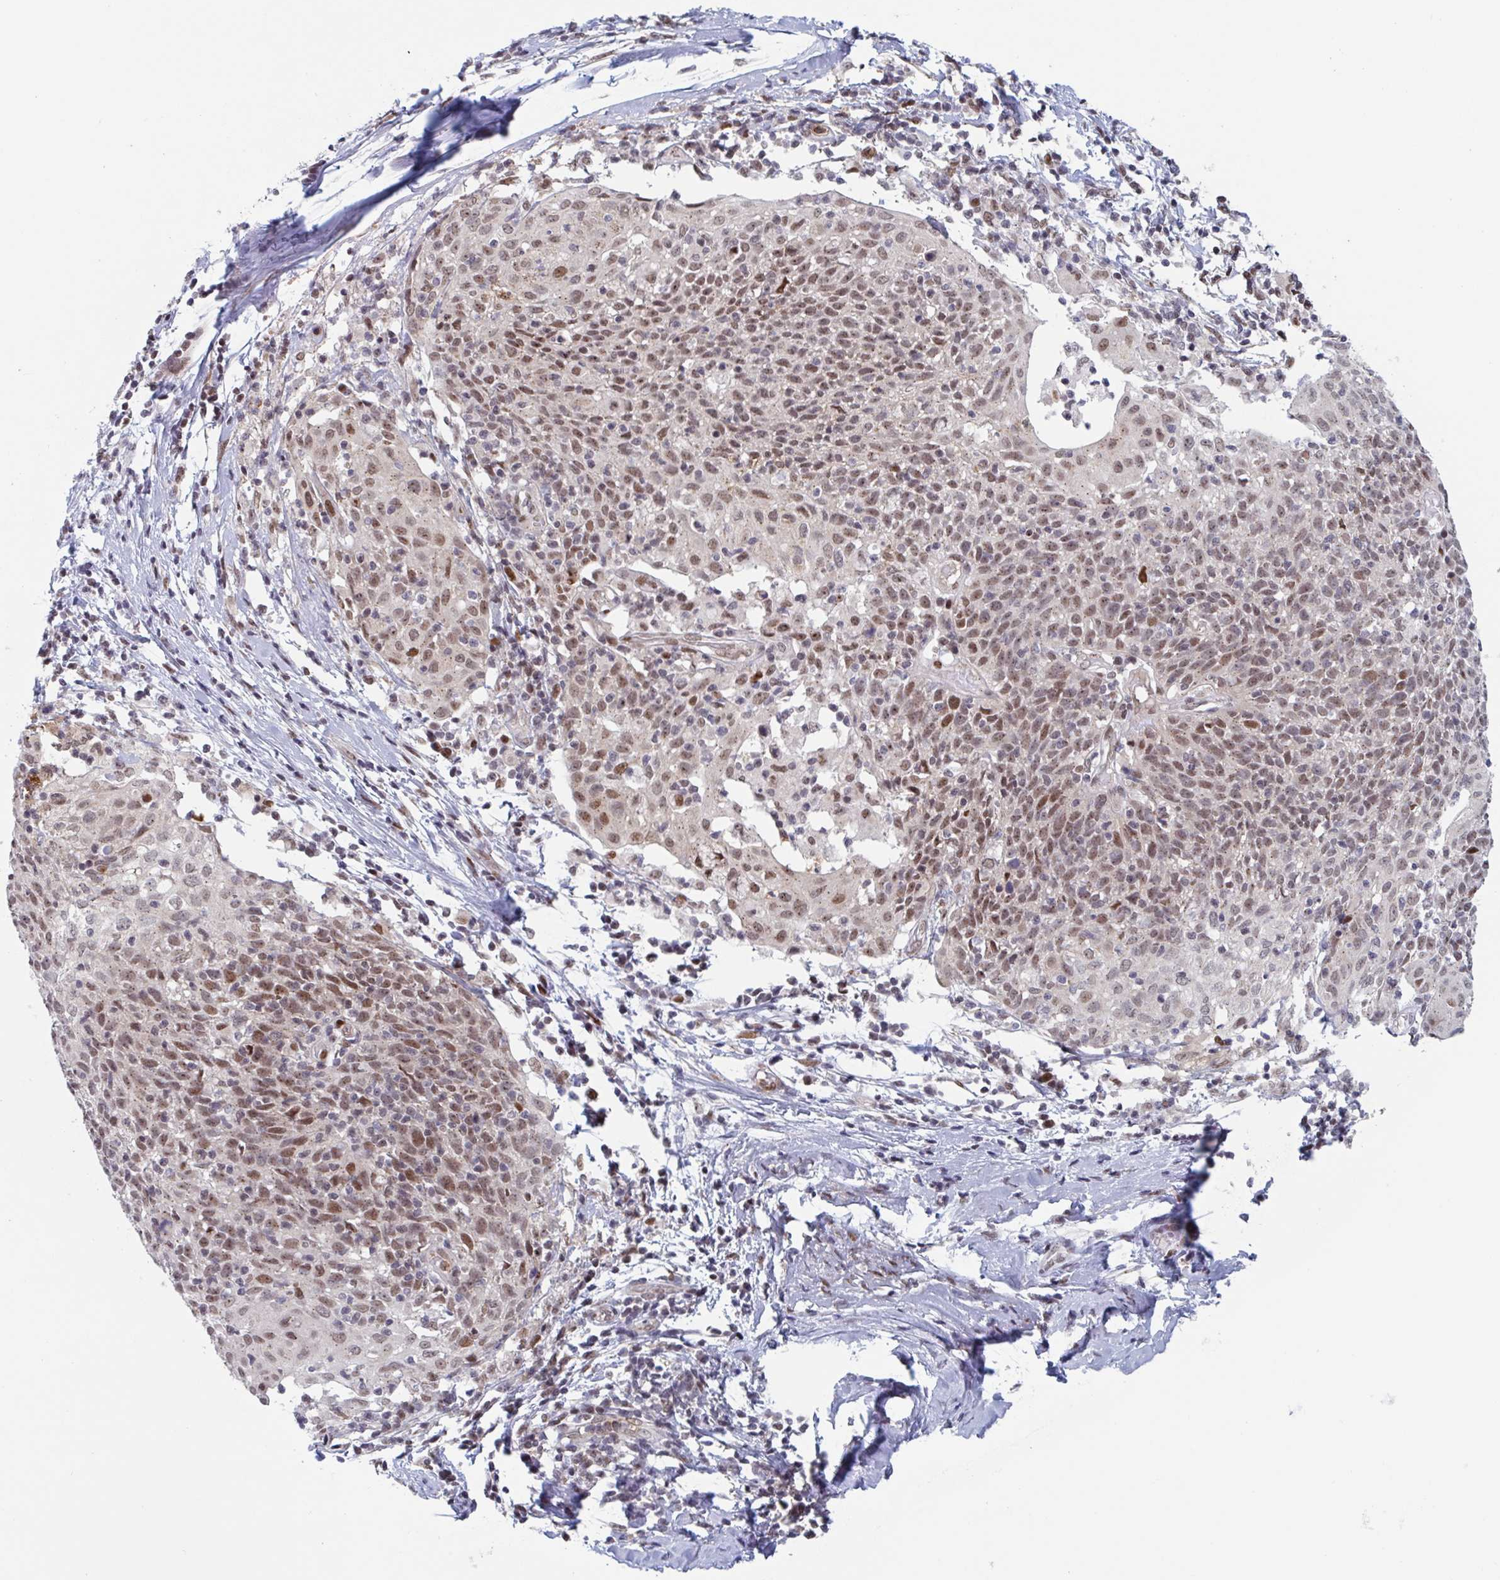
{"staining": {"intensity": "moderate", "quantity": "25%-75%", "location": "nuclear"}, "tissue": "cervical cancer", "cell_type": "Tumor cells", "image_type": "cancer", "snomed": [{"axis": "morphology", "description": "Squamous cell carcinoma, NOS"}, {"axis": "topography", "description": "Cervix"}], "caption": "The image exhibits immunohistochemical staining of squamous cell carcinoma (cervical). There is moderate nuclear staining is identified in about 25%-75% of tumor cells. Immunohistochemistry (ihc) stains the protein of interest in brown and the nuclei are stained blue.", "gene": "RNF212", "patient": {"sex": "female", "age": 52}}